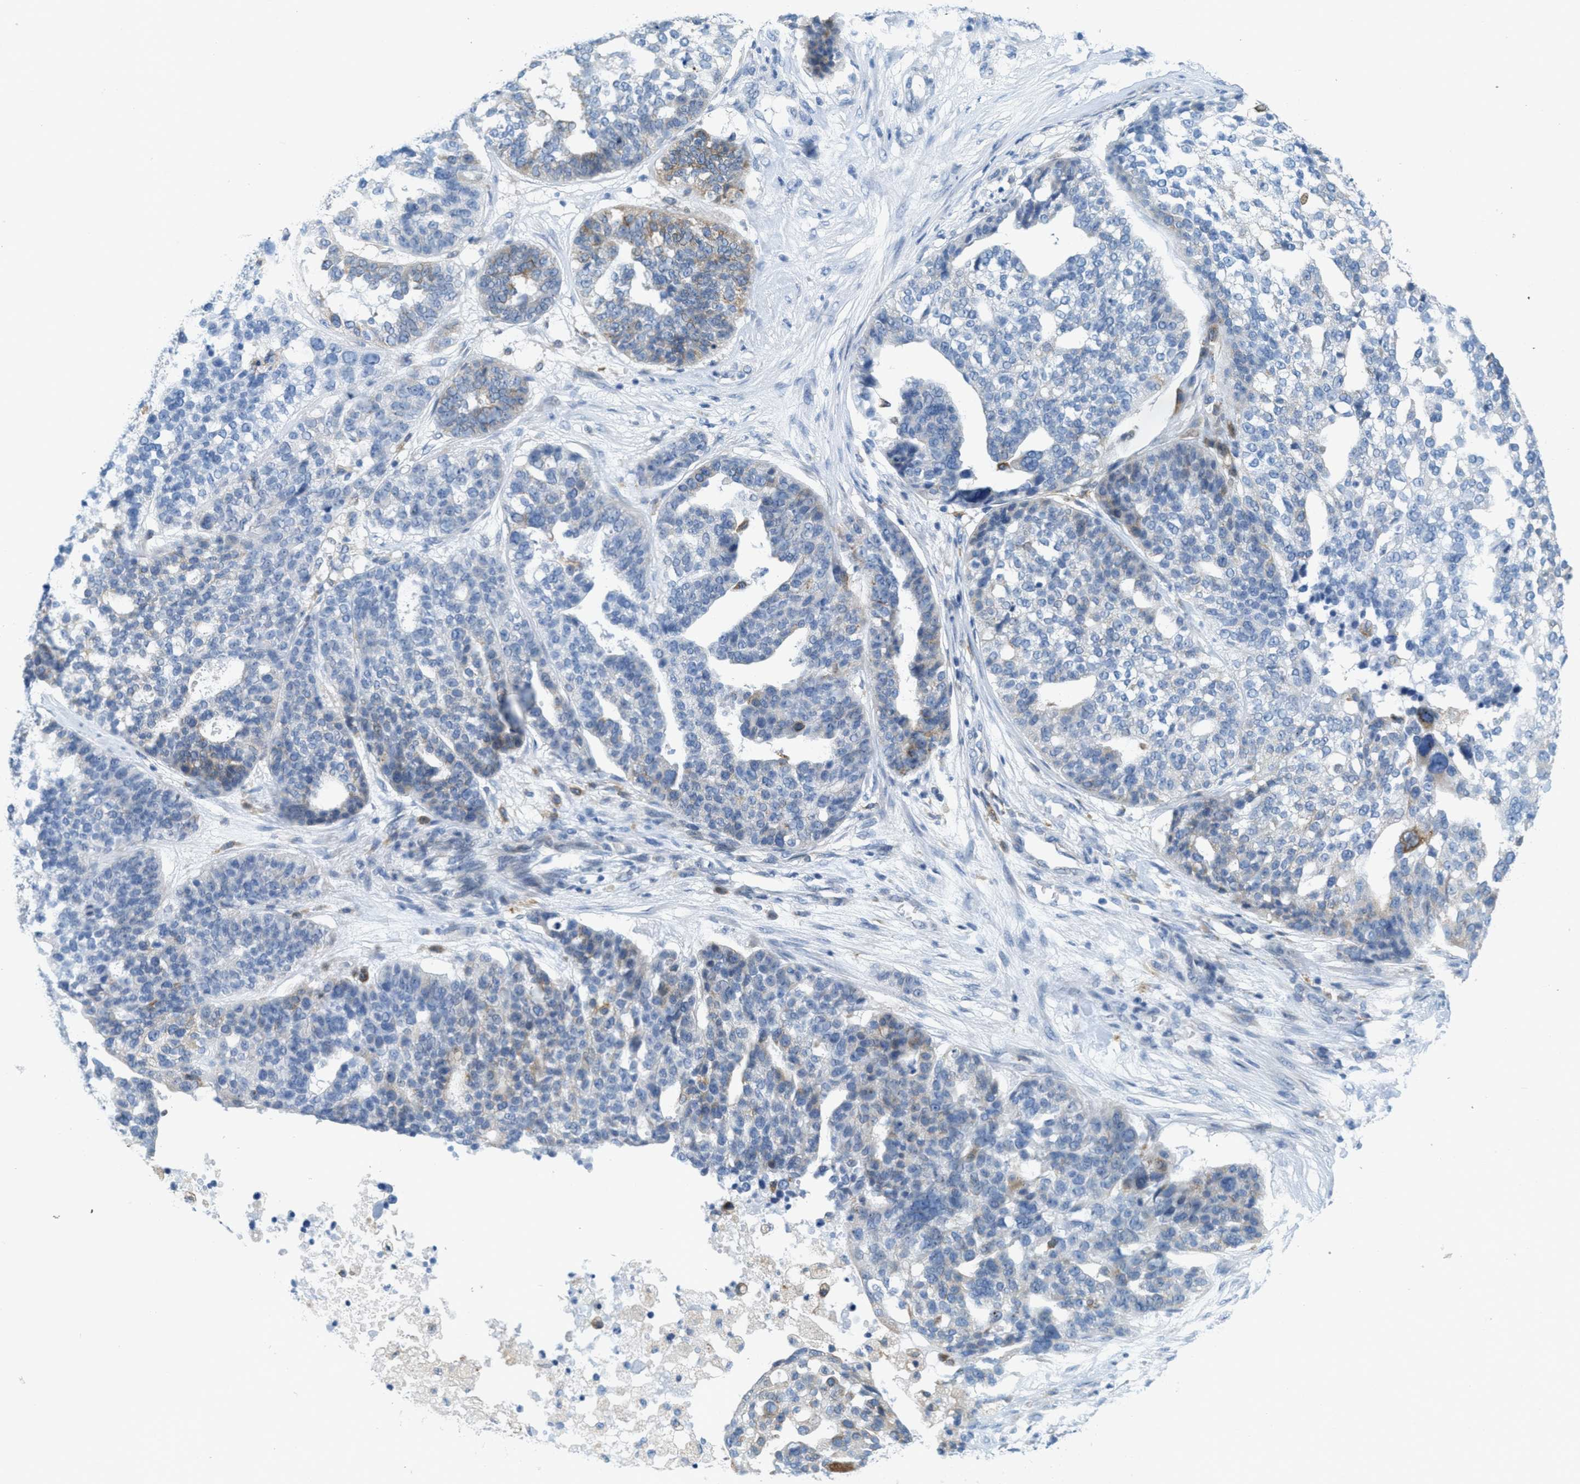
{"staining": {"intensity": "weak", "quantity": "<25%", "location": "cytoplasmic/membranous"}, "tissue": "ovarian cancer", "cell_type": "Tumor cells", "image_type": "cancer", "snomed": [{"axis": "morphology", "description": "Cystadenocarcinoma, serous, NOS"}, {"axis": "topography", "description": "Ovary"}], "caption": "This is an IHC photomicrograph of serous cystadenocarcinoma (ovarian). There is no expression in tumor cells.", "gene": "TEX264", "patient": {"sex": "female", "age": 59}}